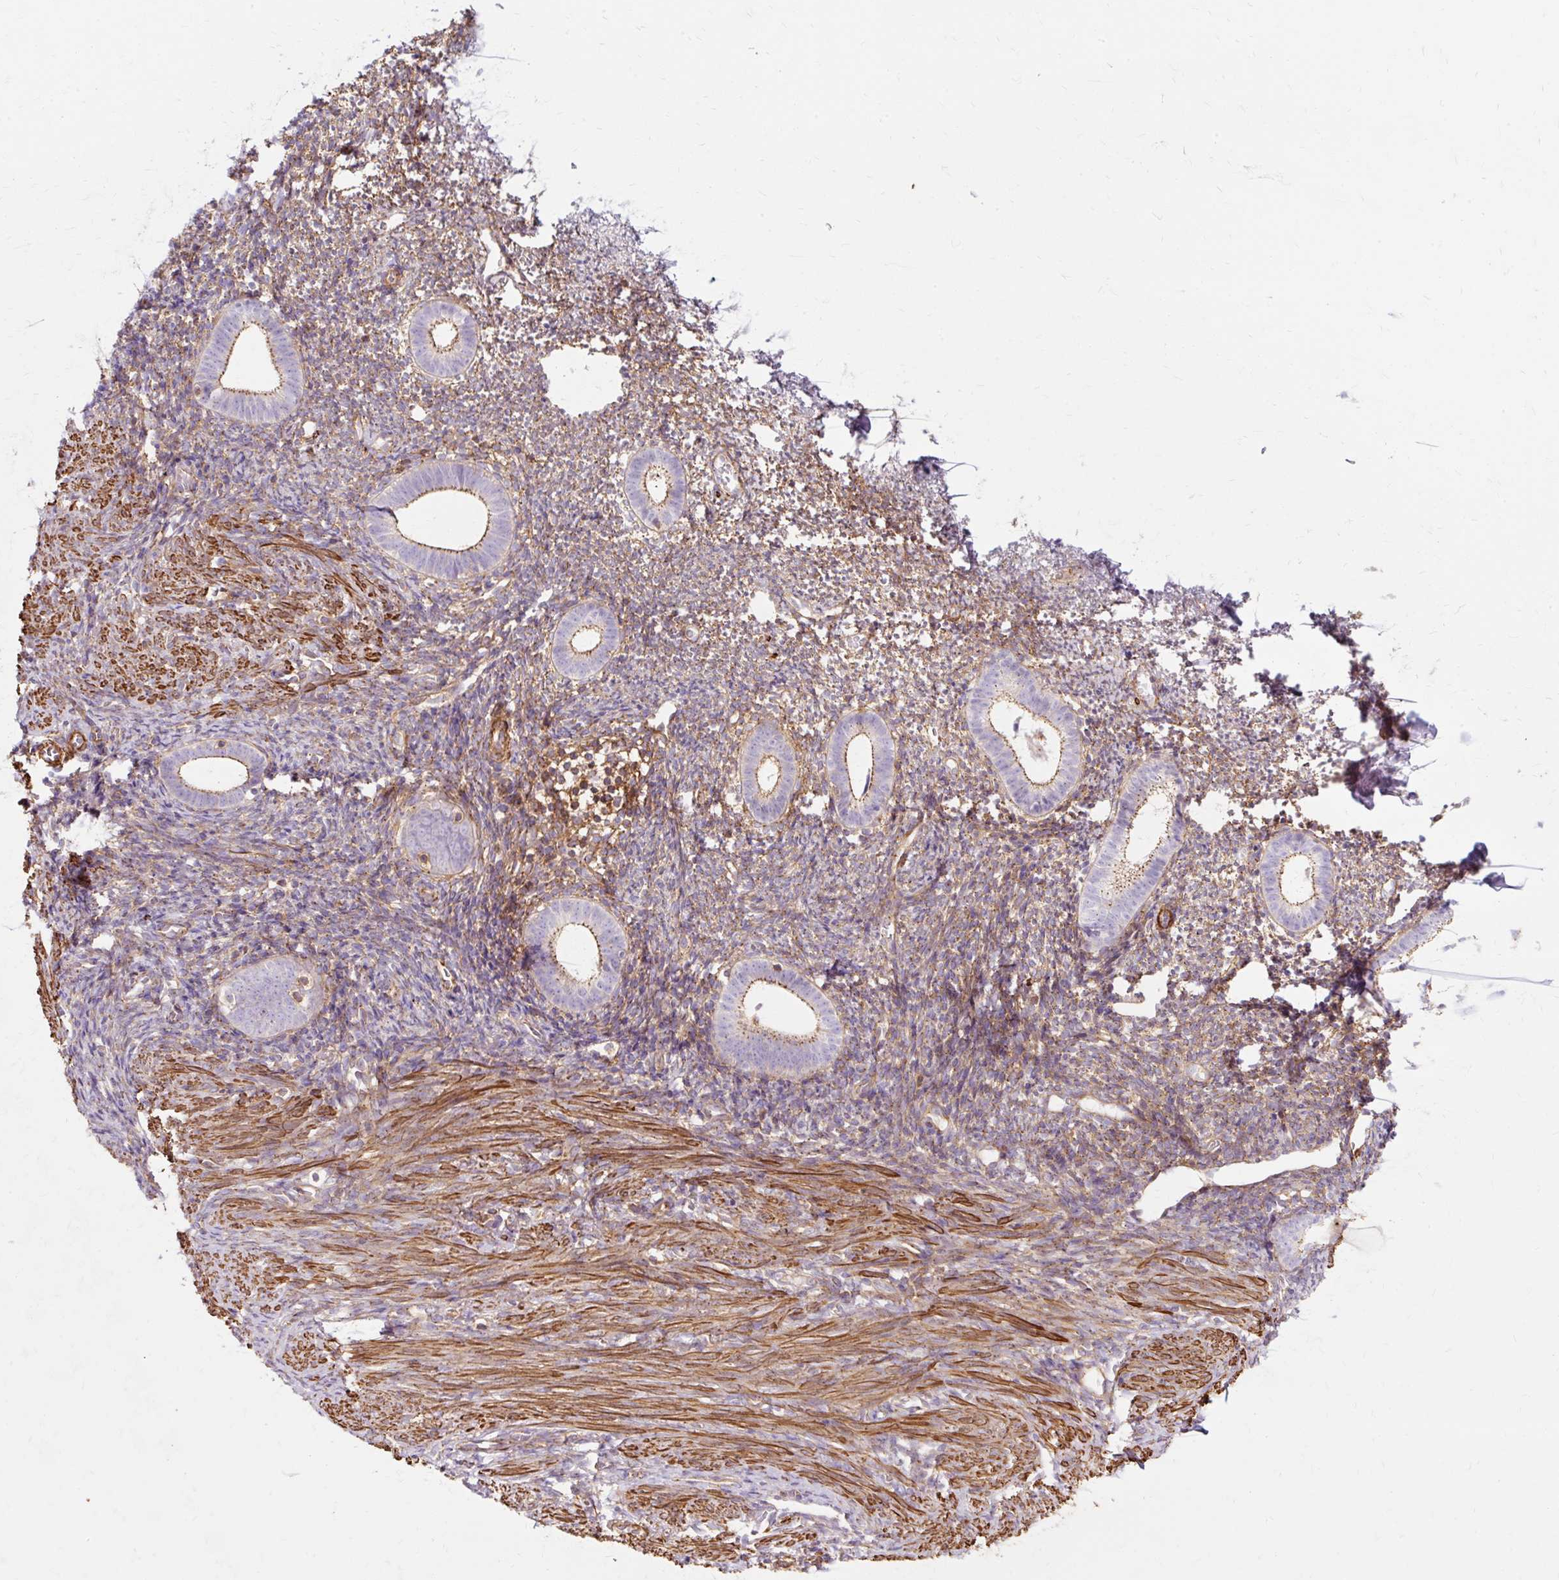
{"staining": {"intensity": "negative", "quantity": "none", "location": "none"}, "tissue": "endometrium", "cell_type": "Cells in endometrial stroma", "image_type": "normal", "snomed": [{"axis": "morphology", "description": "Normal tissue, NOS"}, {"axis": "topography", "description": "Endometrium"}], "caption": "The IHC micrograph has no significant expression in cells in endometrial stroma of endometrium.", "gene": "TBC1D2B", "patient": {"sex": "female", "age": 39}}